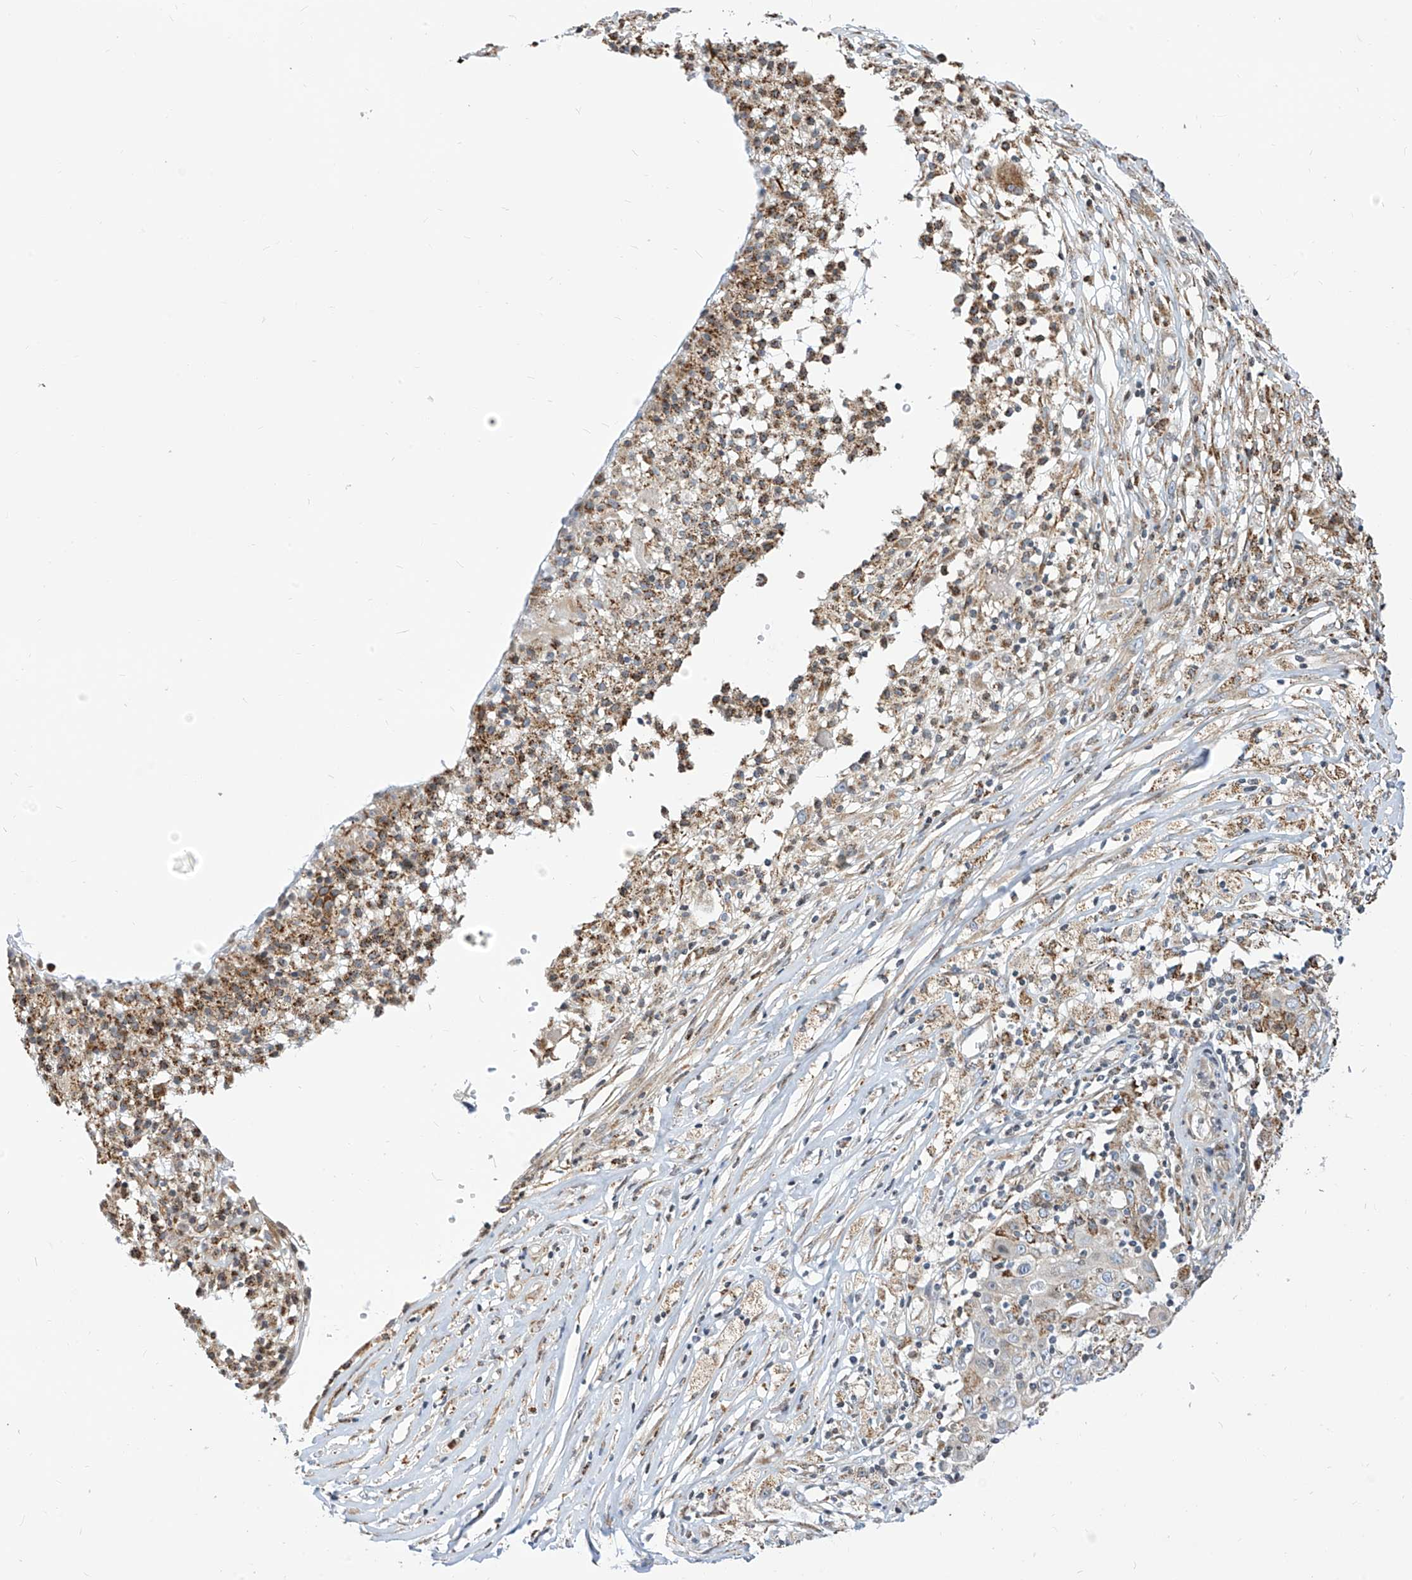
{"staining": {"intensity": "weak", "quantity": "<25%", "location": "cytoplasmic/membranous"}, "tissue": "ovarian cancer", "cell_type": "Tumor cells", "image_type": "cancer", "snomed": [{"axis": "morphology", "description": "Carcinoma, endometroid"}, {"axis": "topography", "description": "Ovary"}], "caption": "IHC of ovarian cancer (endometroid carcinoma) reveals no expression in tumor cells.", "gene": "TTLL8", "patient": {"sex": "female", "age": 42}}